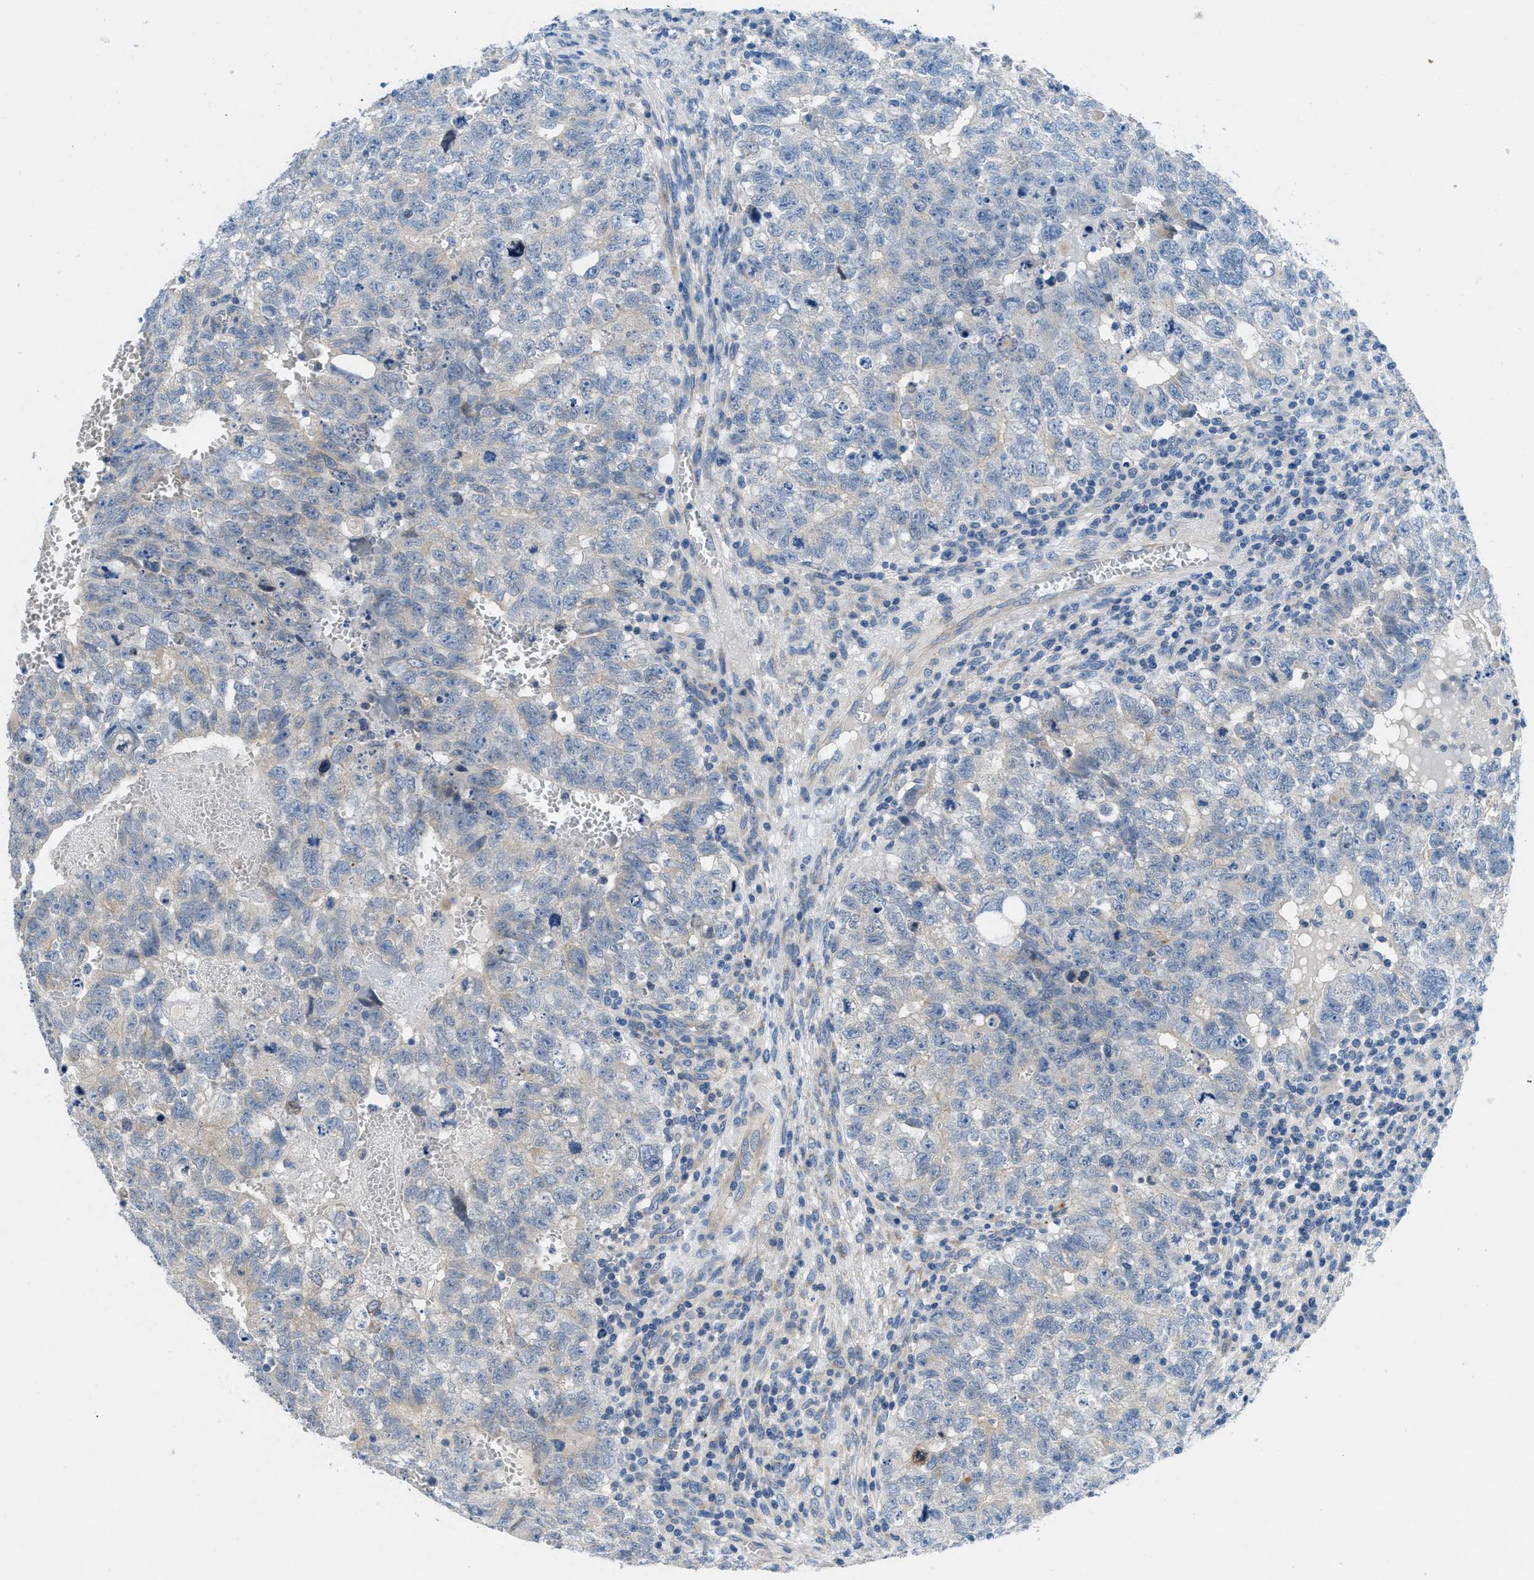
{"staining": {"intensity": "negative", "quantity": "none", "location": "none"}, "tissue": "testis cancer", "cell_type": "Tumor cells", "image_type": "cancer", "snomed": [{"axis": "morphology", "description": "Seminoma, NOS"}, {"axis": "morphology", "description": "Carcinoma, Embryonal, NOS"}, {"axis": "topography", "description": "Testis"}], "caption": "The image reveals no staining of tumor cells in embryonal carcinoma (testis).", "gene": "PGR", "patient": {"sex": "male", "age": 38}}